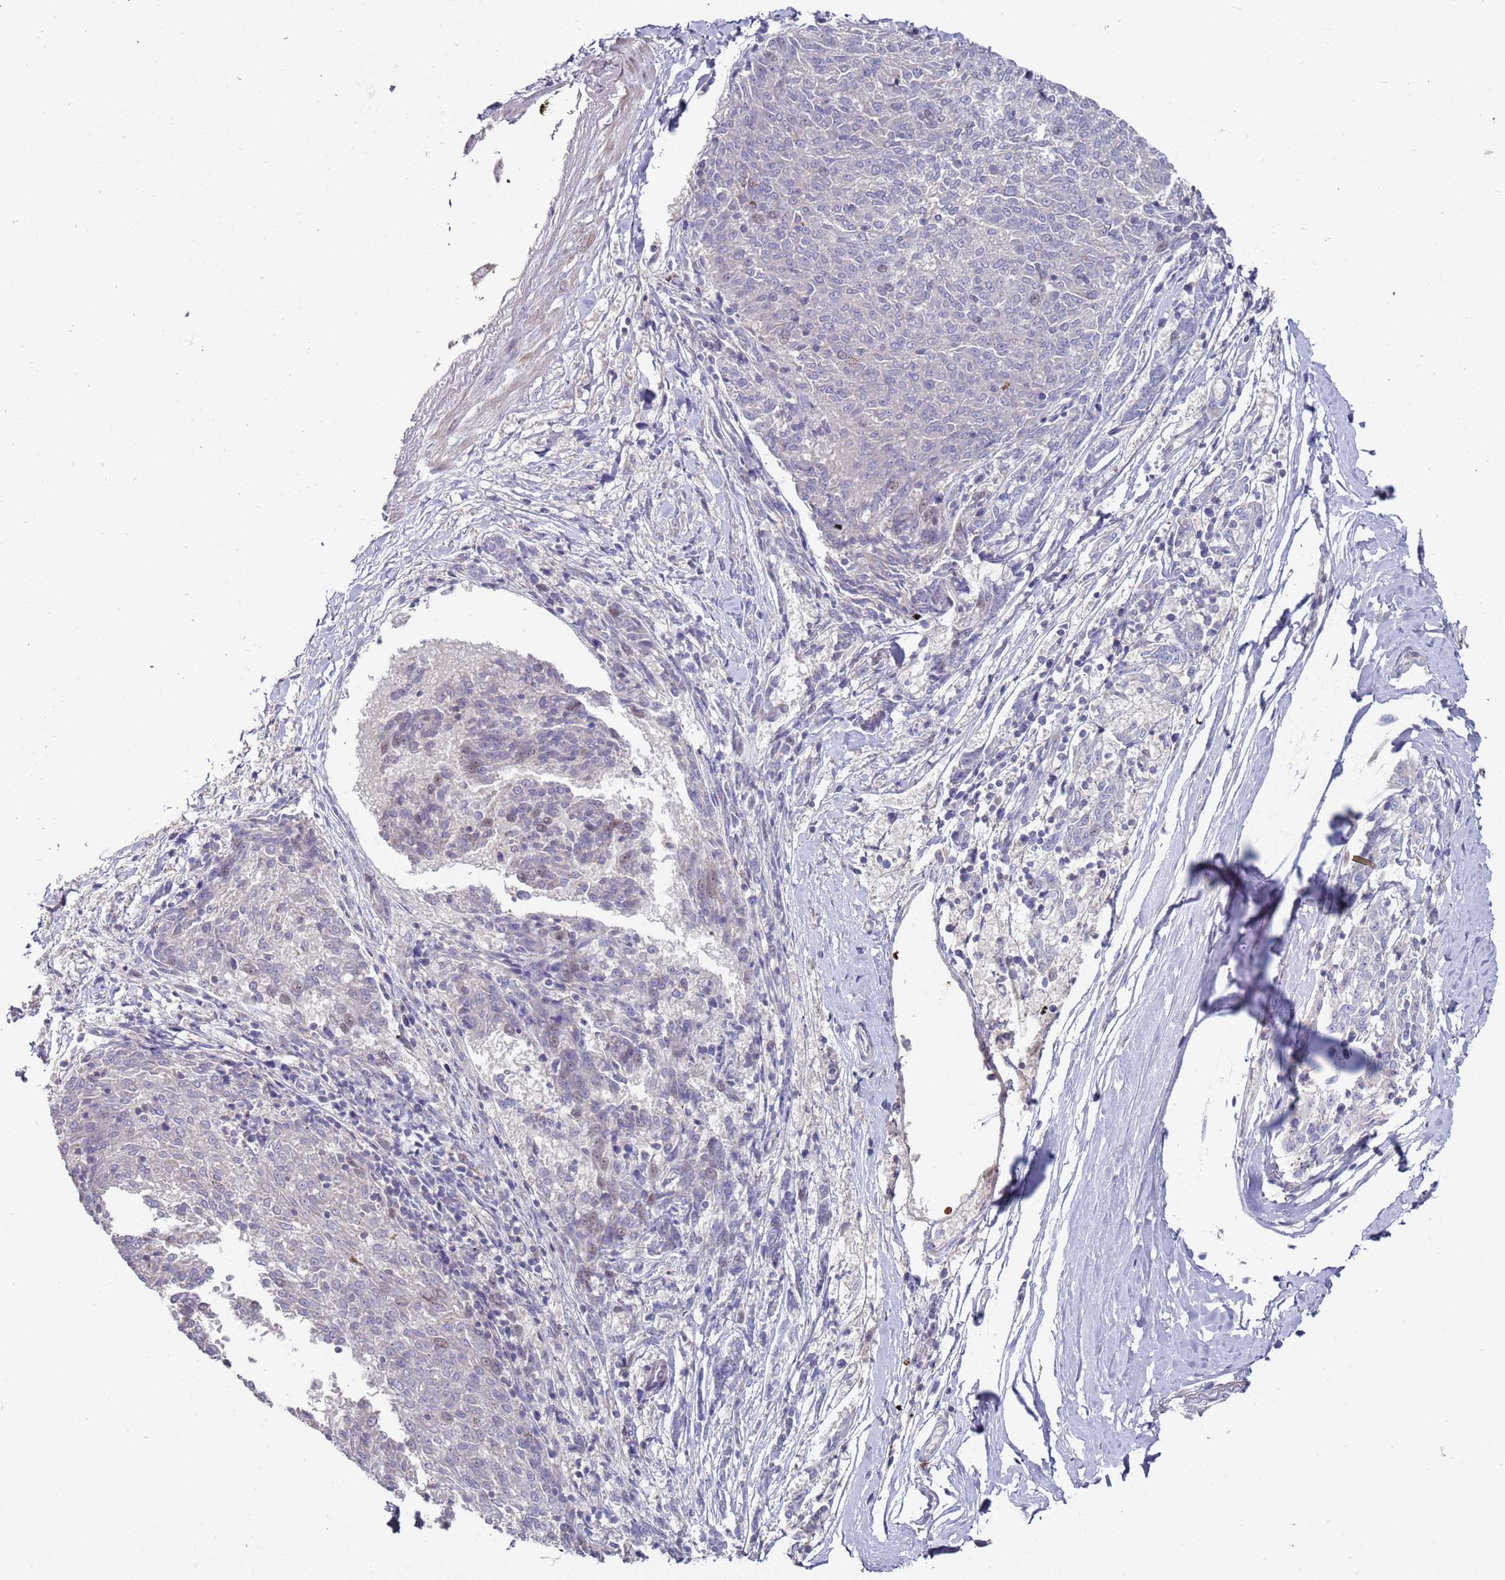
{"staining": {"intensity": "negative", "quantity": "none", "location": "none"}, "tissue": "melanoma", "cell_type": "Tumor cells", "image_type": "cancer", "snomed": [{"axis": "morphology", "description": "Malignant melanoma, NOS"}, {"axis": "topography", "description": "Skin"}], "caption": "Tumor cells show no significant expression in malignant melanoma.", "gene": "LACC1", "patient": {"sex": "female", "age": 72}}